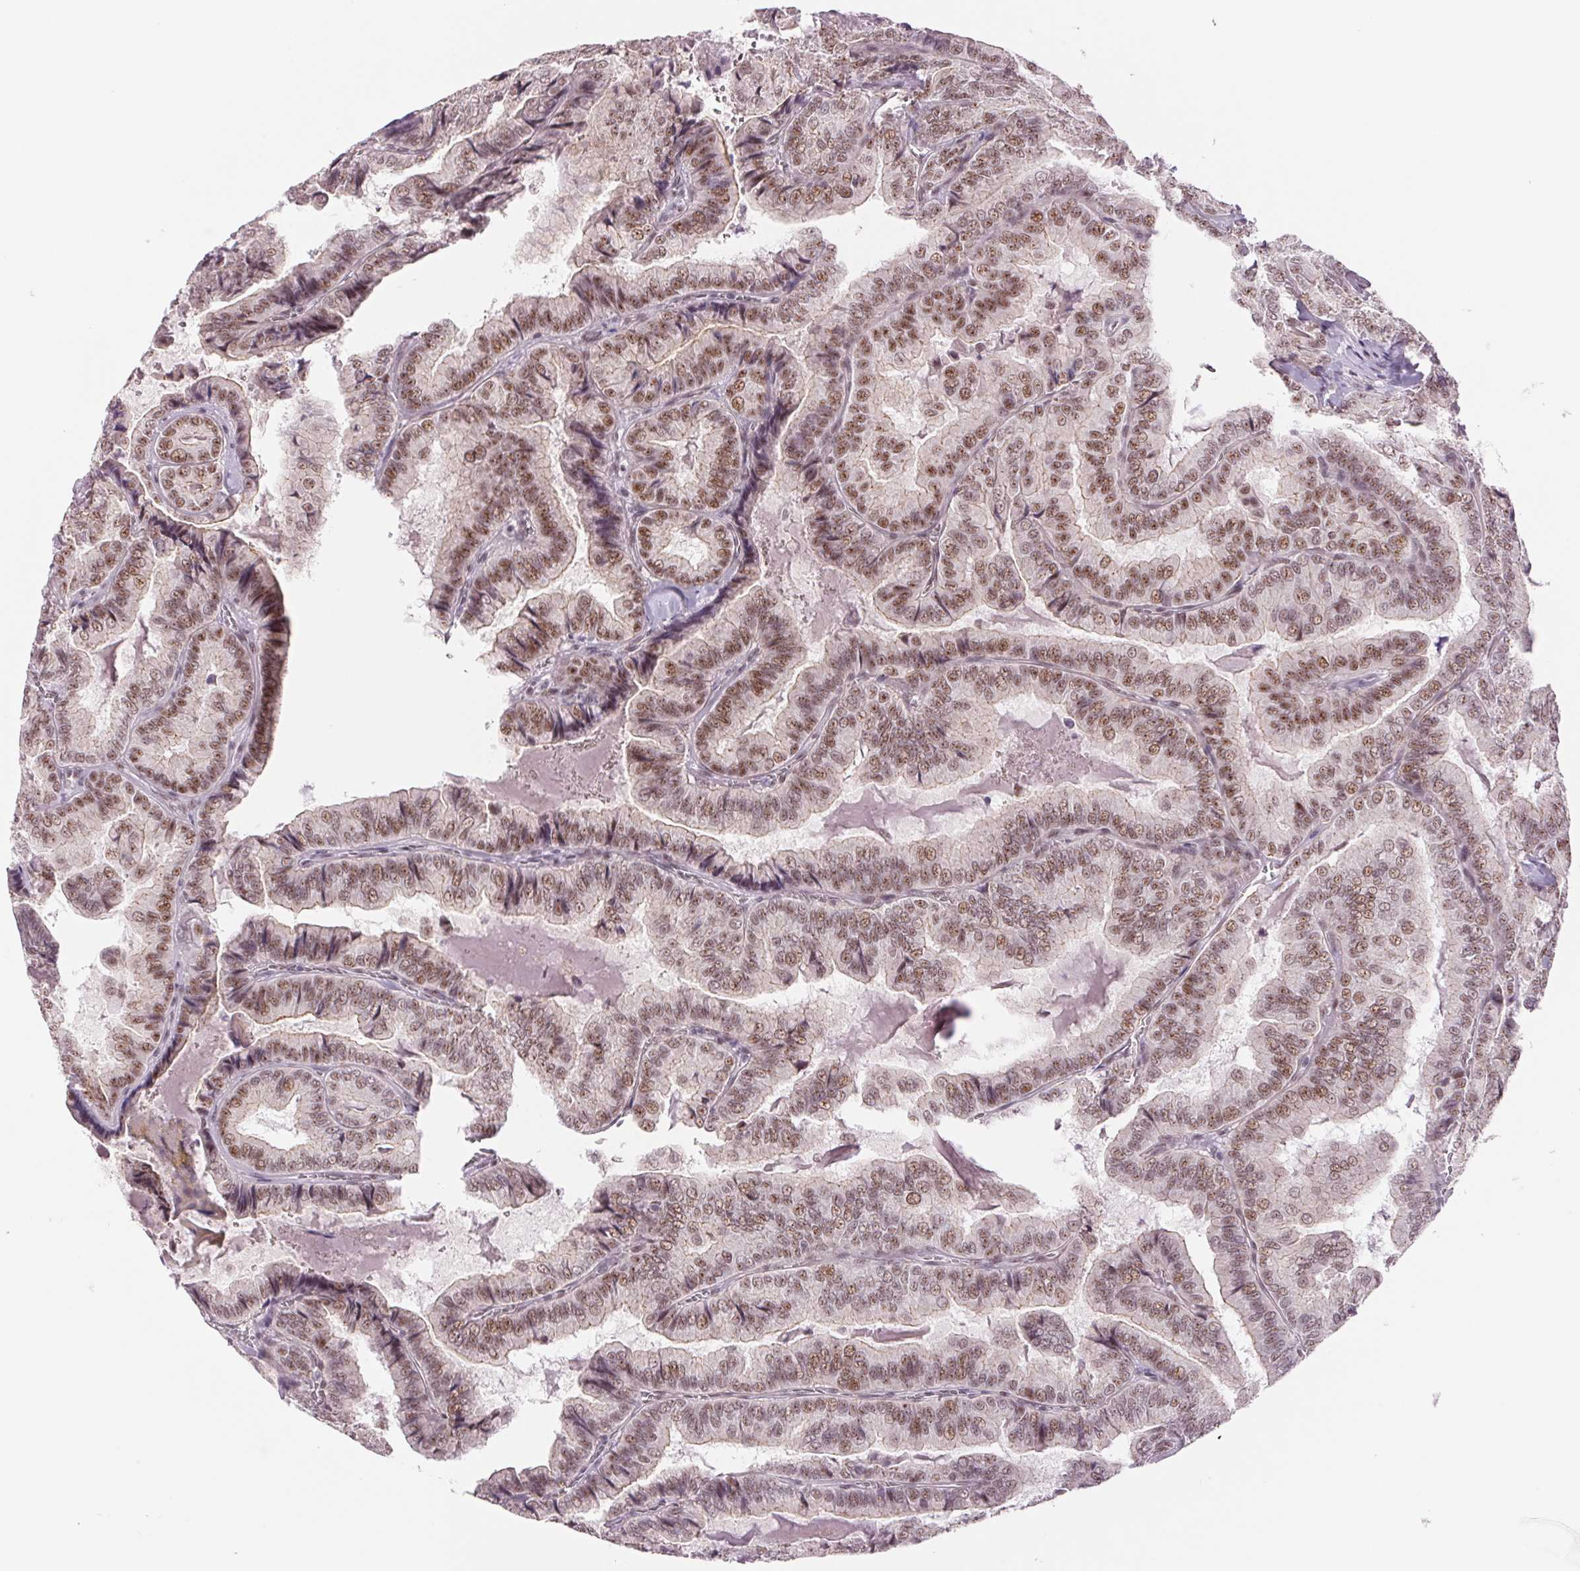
{"staining": {"intensity": "moderate", "quantity": ">75%", "location": "nuclear"}, "tissue": "thyroid cancer", "cell_type": "Tumor cells", "image_type": "cancer", "snomed": [{"axis": "morphology", "description": "Papillary adenocarcinoma, NOS"}, {"axis": "topography", "description": "Thyroid gland"}], "caption": "Protein expression analysis of human thyroid papillary adenocarcinoma reveals moderate nuclear expression in approximately >75% of tumor cells.", "gene": "ZC3H14", "patient": {"sex": "female", "age": 75}}